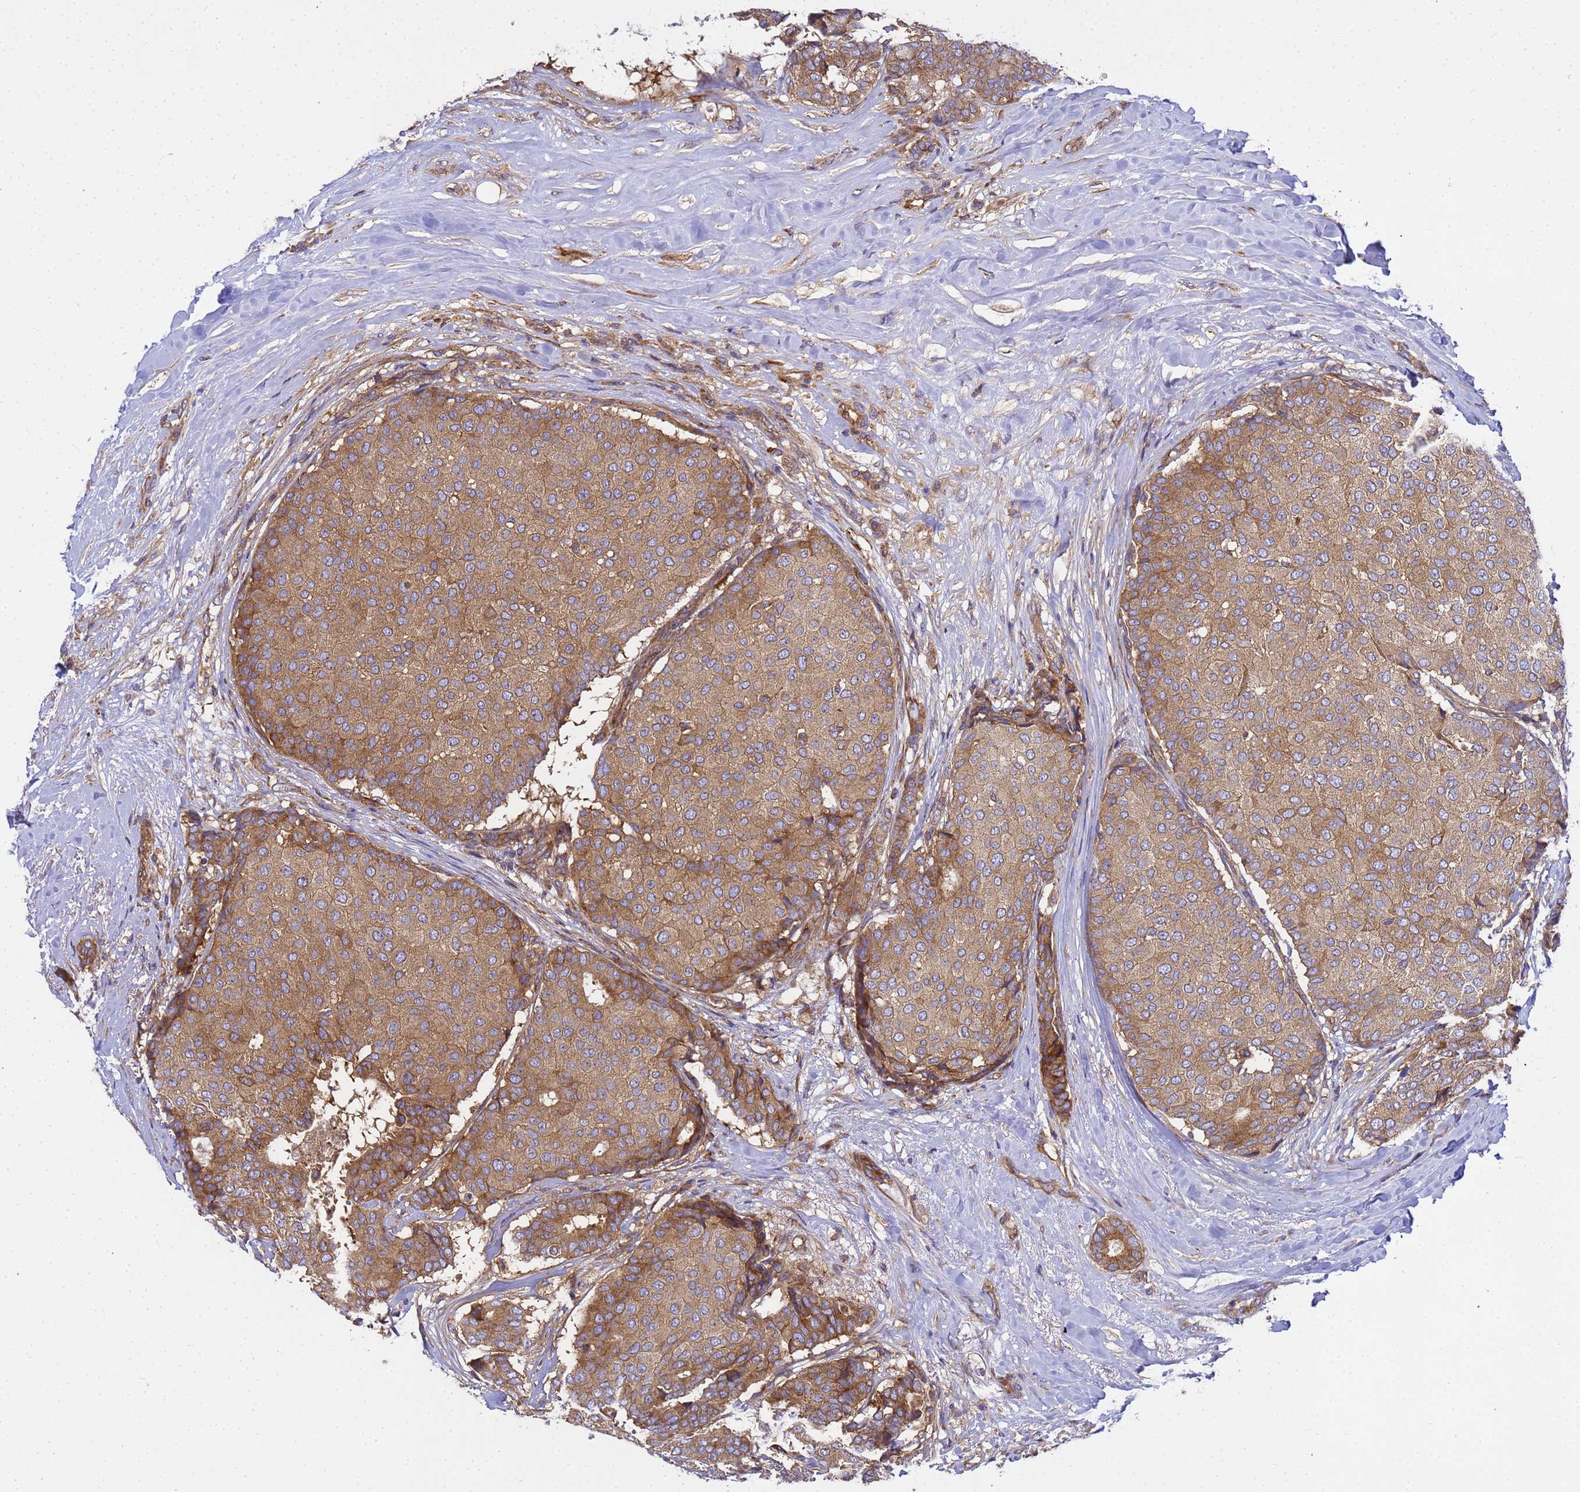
{"staining": {"intensity": "moderate", "quantity": ">75%", "location": "cytoplasmic/membranous"}, "tissue": "breast cancer", "cell_type": "Tumor cells", "image_type": "cancer", "snomed": [{"axis": "morphology", "description": "Duct carcinoma"}, {"axis": "topography", "description": "Breast"}], "caption": "Immunohistochemistry photomicrograph of invasive ductal carcinoma (breast) stained for a protein (brown), which displays medium levels of moderate cytoplasmic/membranous expression in about >75% of tumor cells.", "gene": "BECN1", "patient": {"sex": "female", "age": 75}}